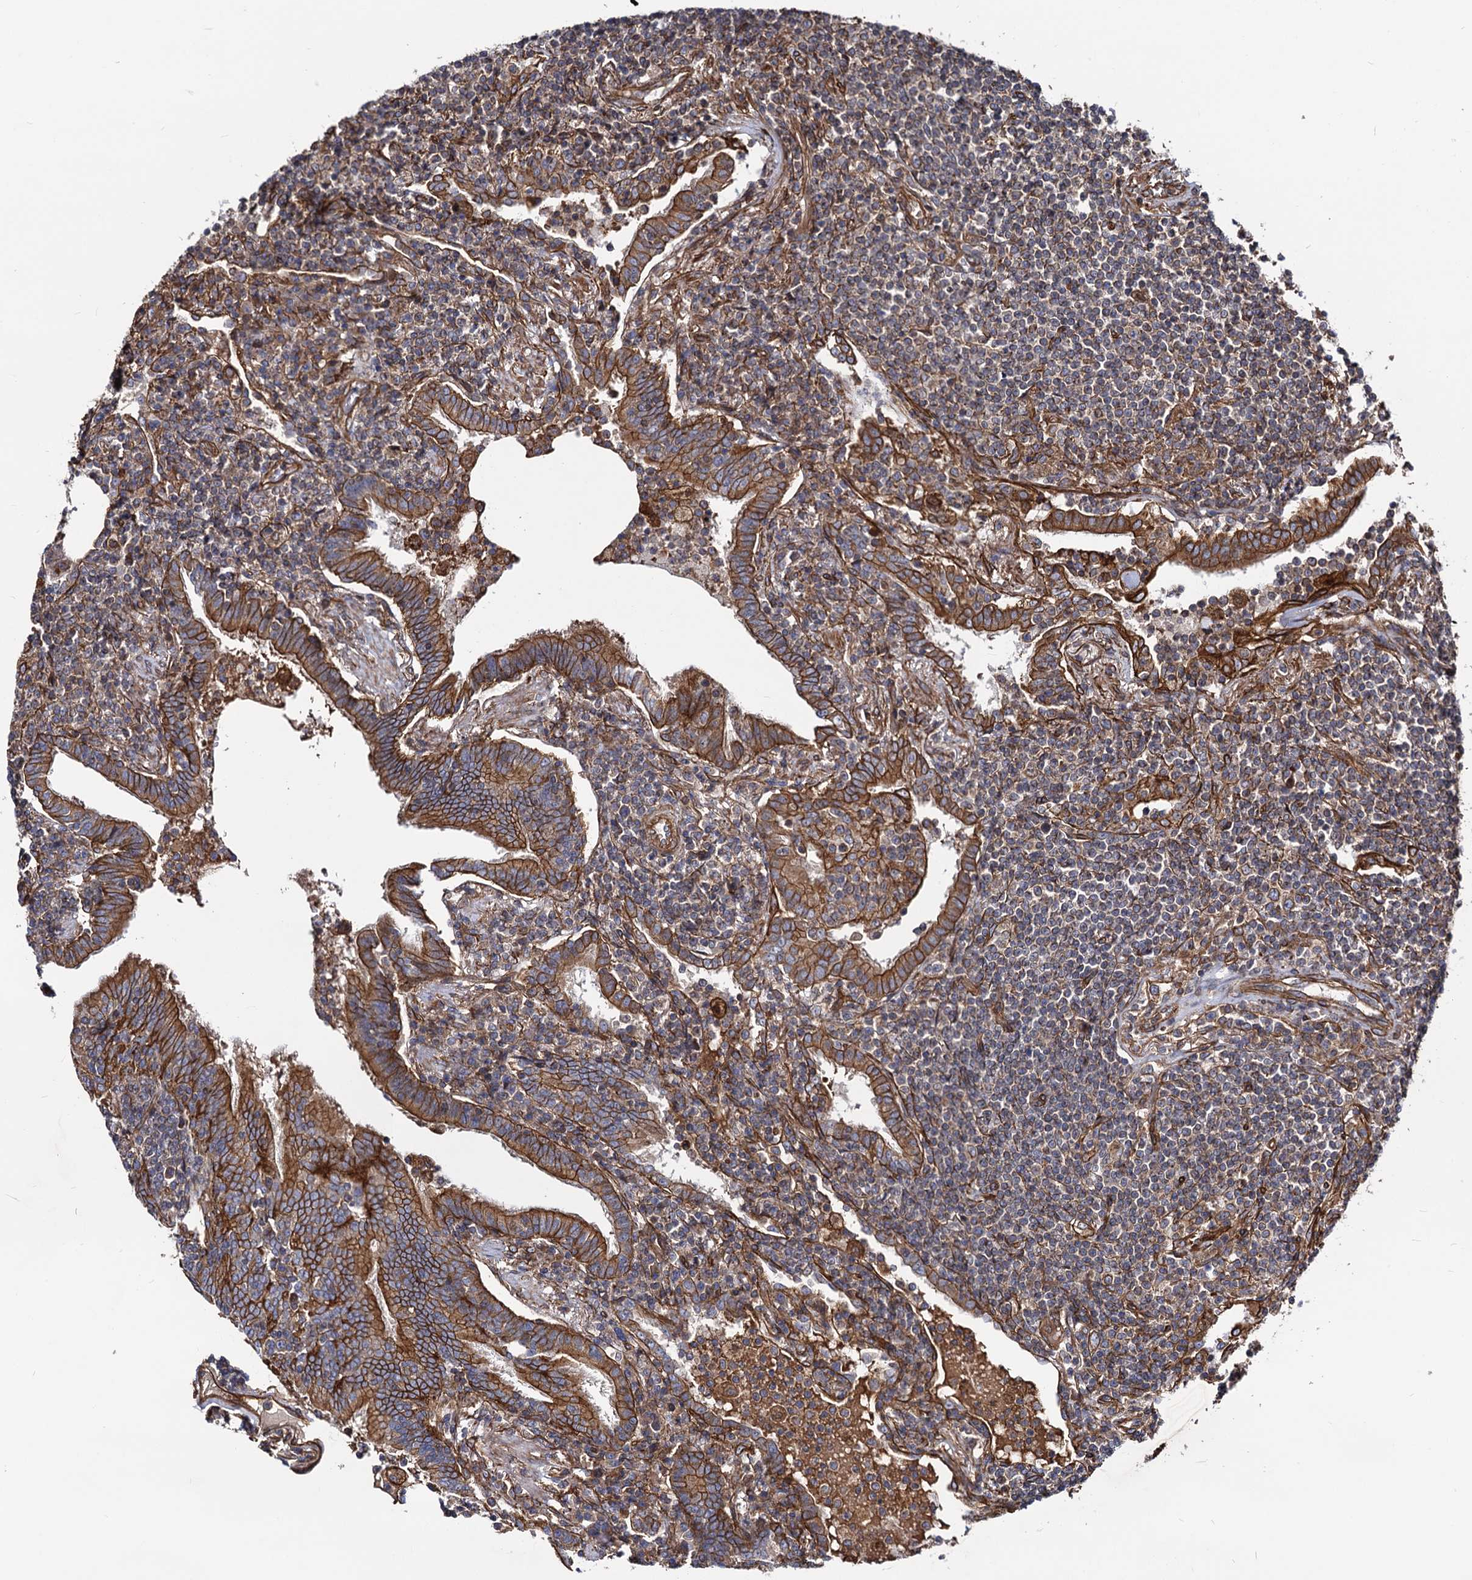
{"staining": {"intensity": "weak", "quantity": "25%-75%", "location": "cytoplasmic/membranous"}, "tissue": "lymphoma", "cell_type": "Tumor cells", "image_type": "cancer", "snomed": [{"axis": "morphology", "description": "Malignant lymphoma, non-Hodgkin's type, Low grade"}, {"axis": "topography", "description": "Lung"}], "caption": "Low-grade malignant lymphoma, non-Hodgkin's type was stained to show a protein in brown. There is low levels of weak cytoplasmic/membranous positivity in about 25%-75% of tumor cells.", "gene": "CIP2A", "patient": {"sex": "female", "age": 71}}